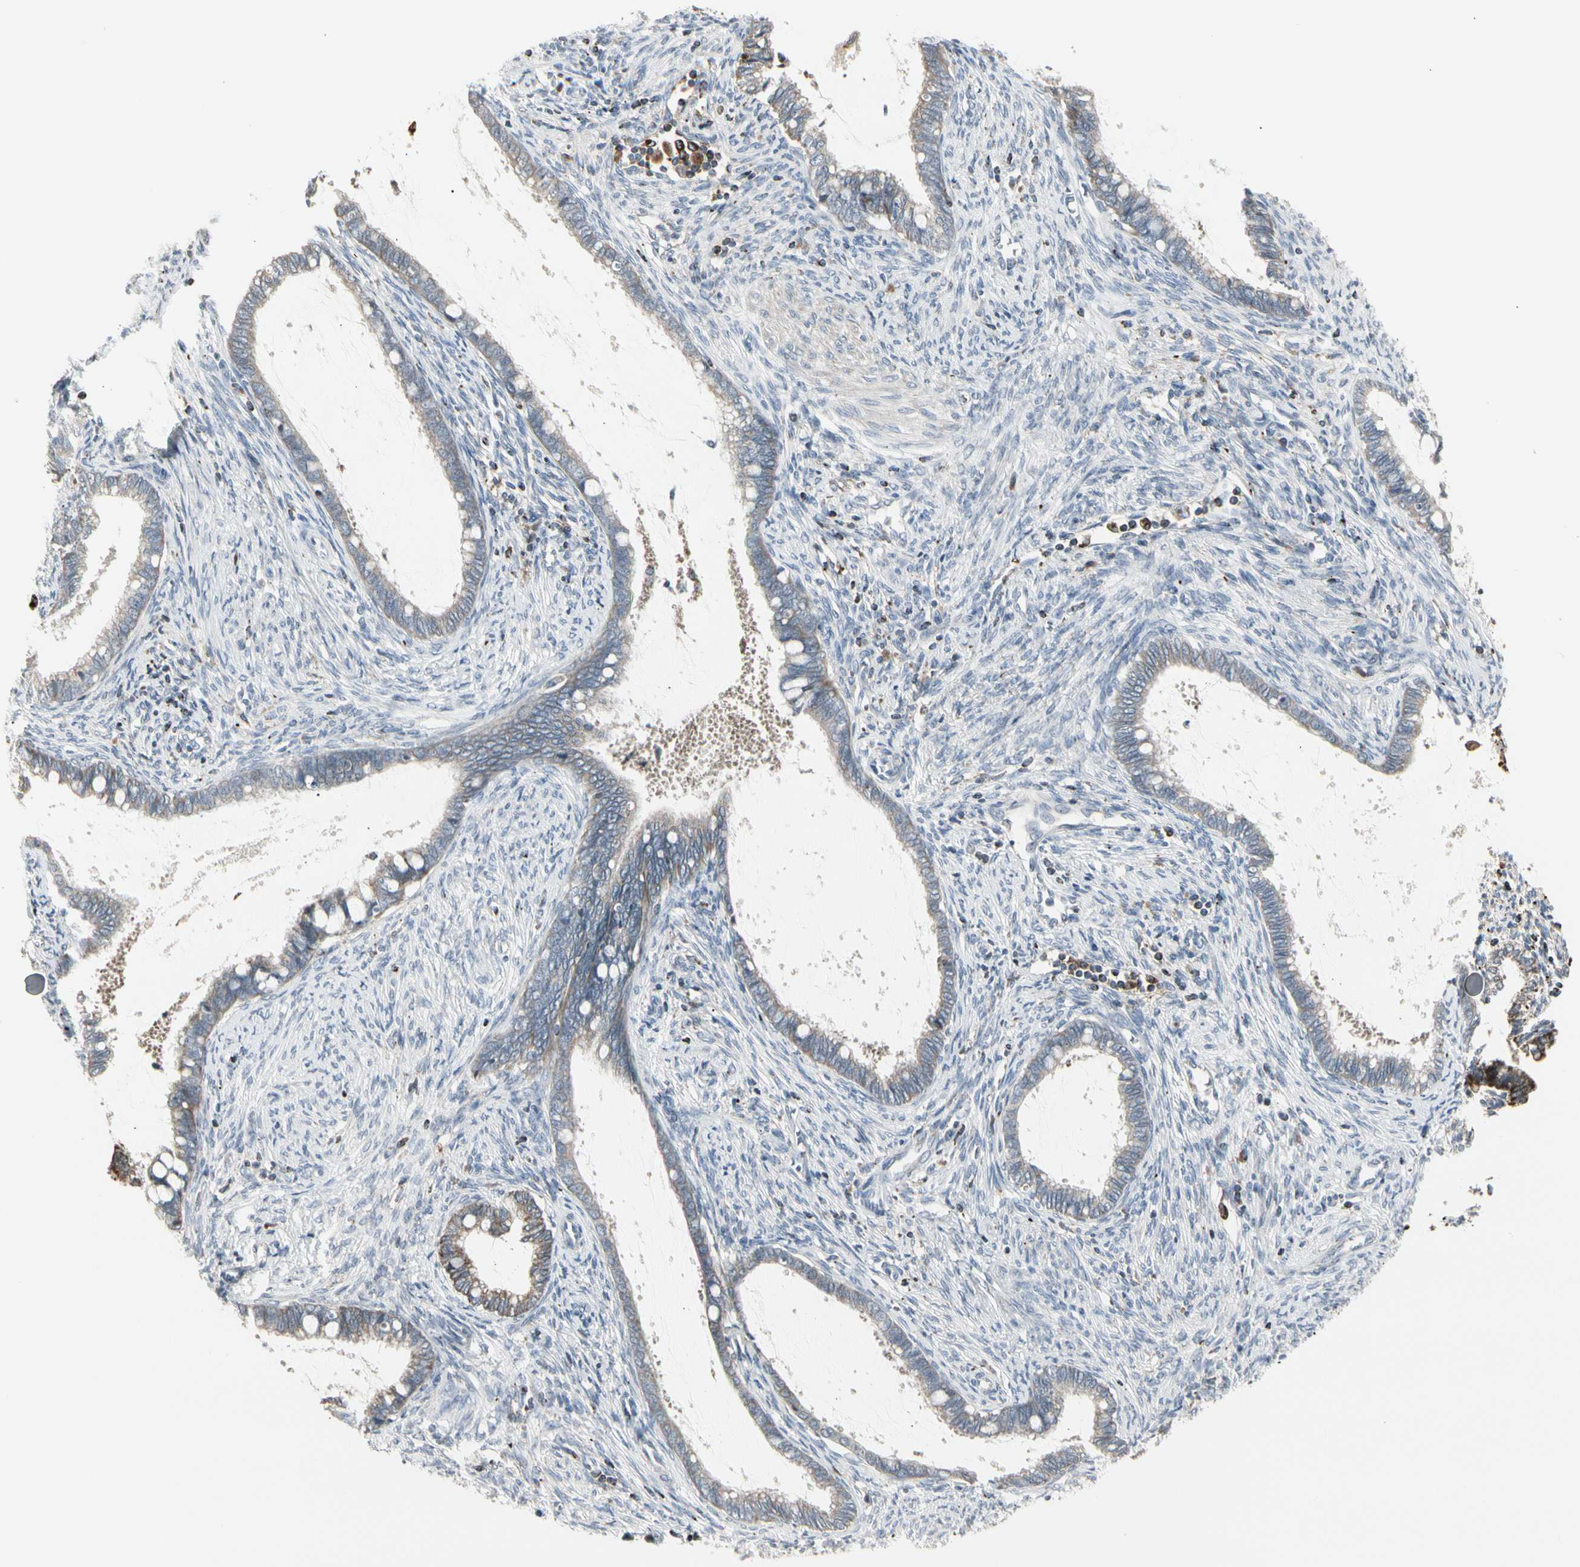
{"staining": {"intensity": "moderate", "quantity": "25%-75%", "location": "cytoplasmic/membranous"}, "tissue": "cervical cancer", "cell_type": "Tumor cells", "image_type": "cancer", "snomed": [{"axis": "morphology", "description": "Adenocarcinoma, NOS"}, {"axis": "topography", "description": "Cervix"}], "caption": "High-magnification brightfield microscopy of adenocarcinoma (cervical) stained with DAB (3,3'-diaminobenzidine) (brown) and counterstained with hematoxylin (blue). tumor cells exhibit moderate cytoplasmic/membranous staining is appreciated in approximately25%-75% of cells.", "gene": "TMEM176A", "patient": {"sex": "female", "age": 44}}